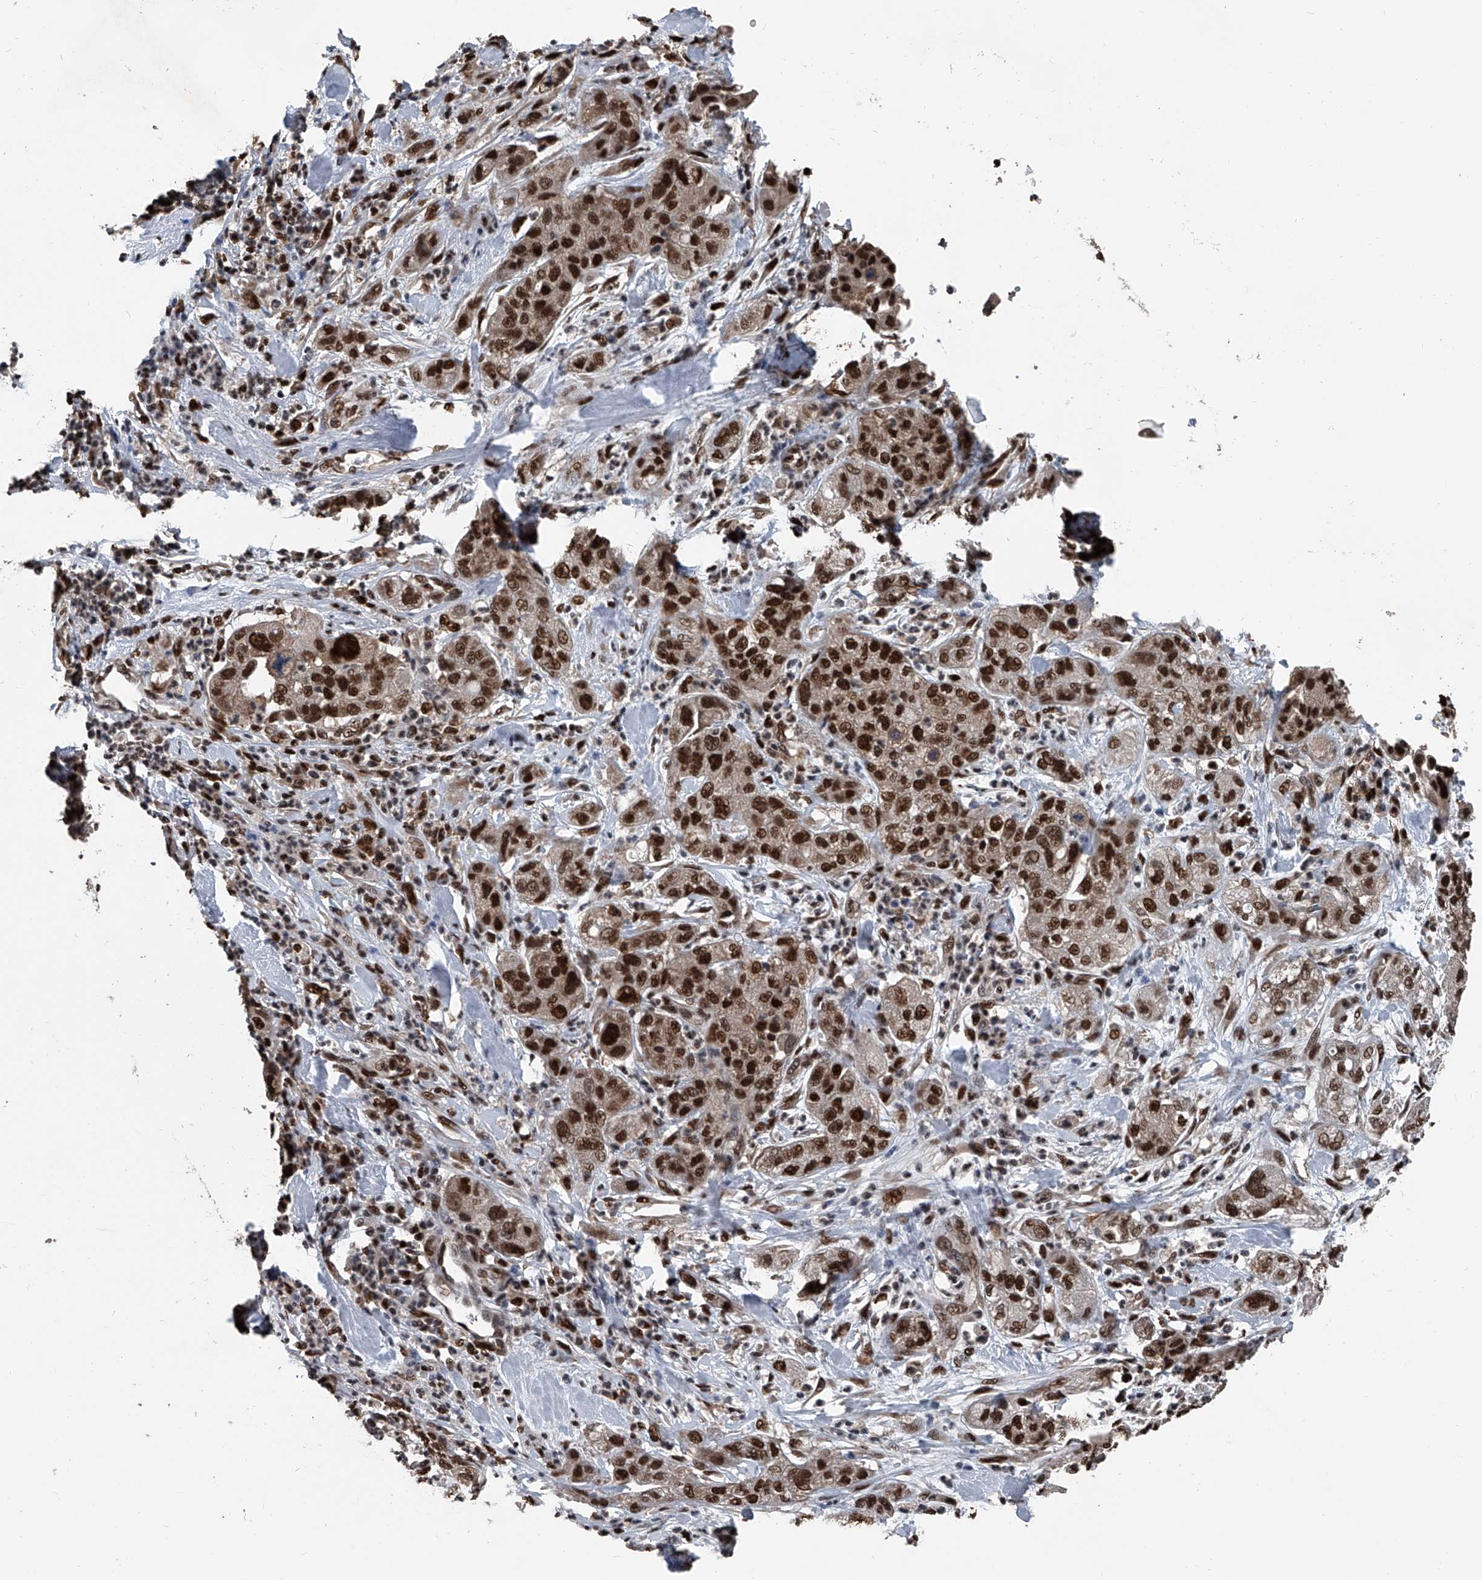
{"staining": {"intensity": "strong", "quantity": ">75%", "location": "nuclear"}, "tissue": "pancreatic cancer", "cell_type": "Tumor cells", "image_type": "cancer", "snomed": [{"axis": "morphology", "description": "Adenocarcinoma, NOS"}, {"axis": "topography", "description": "Pancreas"}], "caption": "A brown stain labels strong nuclear expression of a protein in adenocarcinoma (pancreatic) tumor cells. (Brightfield microscopy of DAB IHC at high magnification).", "gene": "FKBP5", "patient": {"sex": "female", "age": 78}}